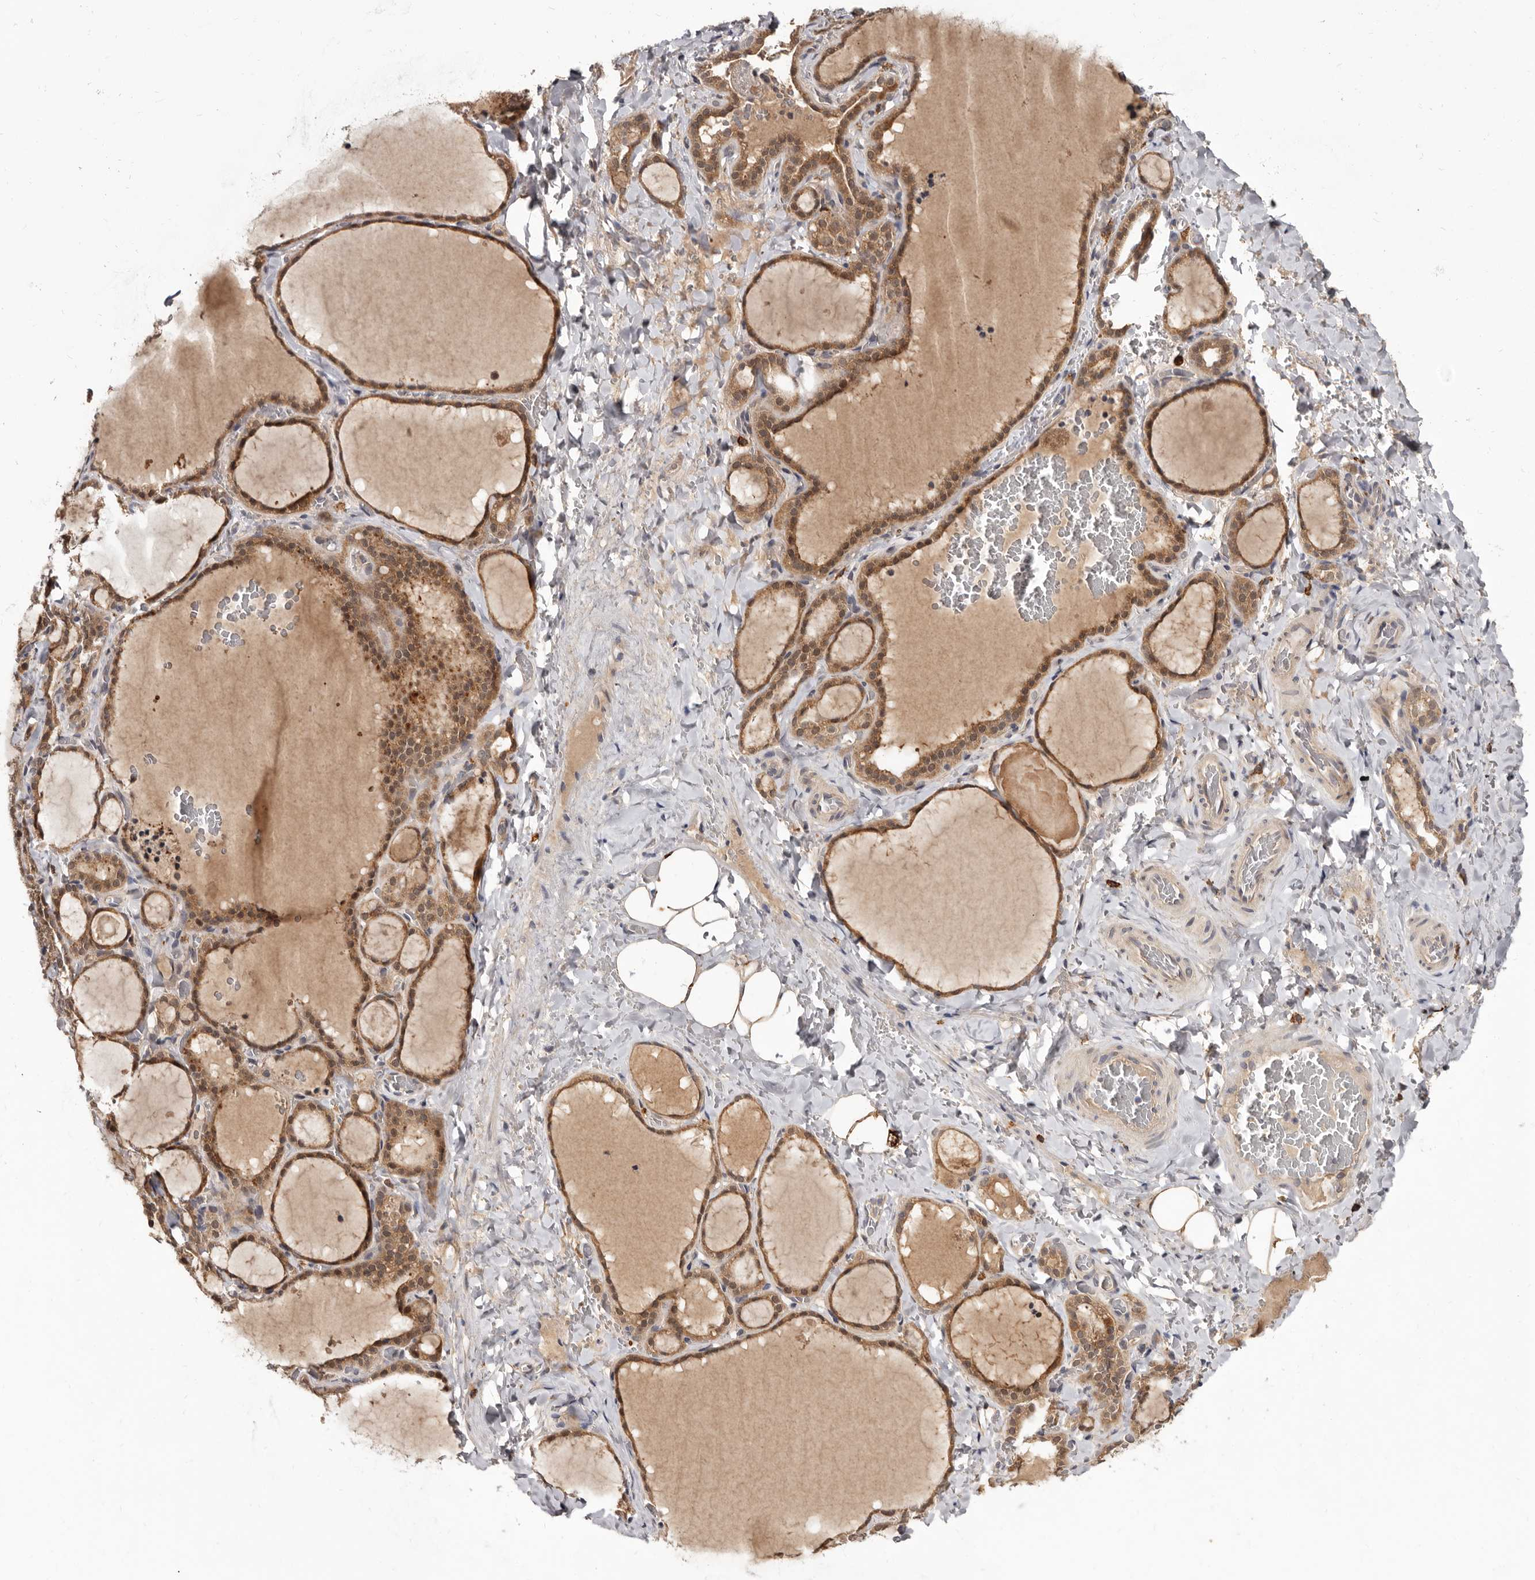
{"staining": {"intensity": "moderate", "quantity": ">75%", "location": "cytoplasmic/membranous,nuclear"}, "tissue": "thyroid gland", "cell_type": "Glandular cells", "image_type": "normal", "snomed": [{"axis": "morphology", "description": "Normal tissue, NOS"}, {"axis": "topography", "description": "Thyroid gland"}], "caption": "The micrograph displays immunohistochemical staining of unremarkable thyroid gland. There is moderate cytoplasmic/membranous,nuclear positivity is identified in about >75% of glandular cells.", "gene": "INAVA", "patient": {"sex": "female", "age": 22}}